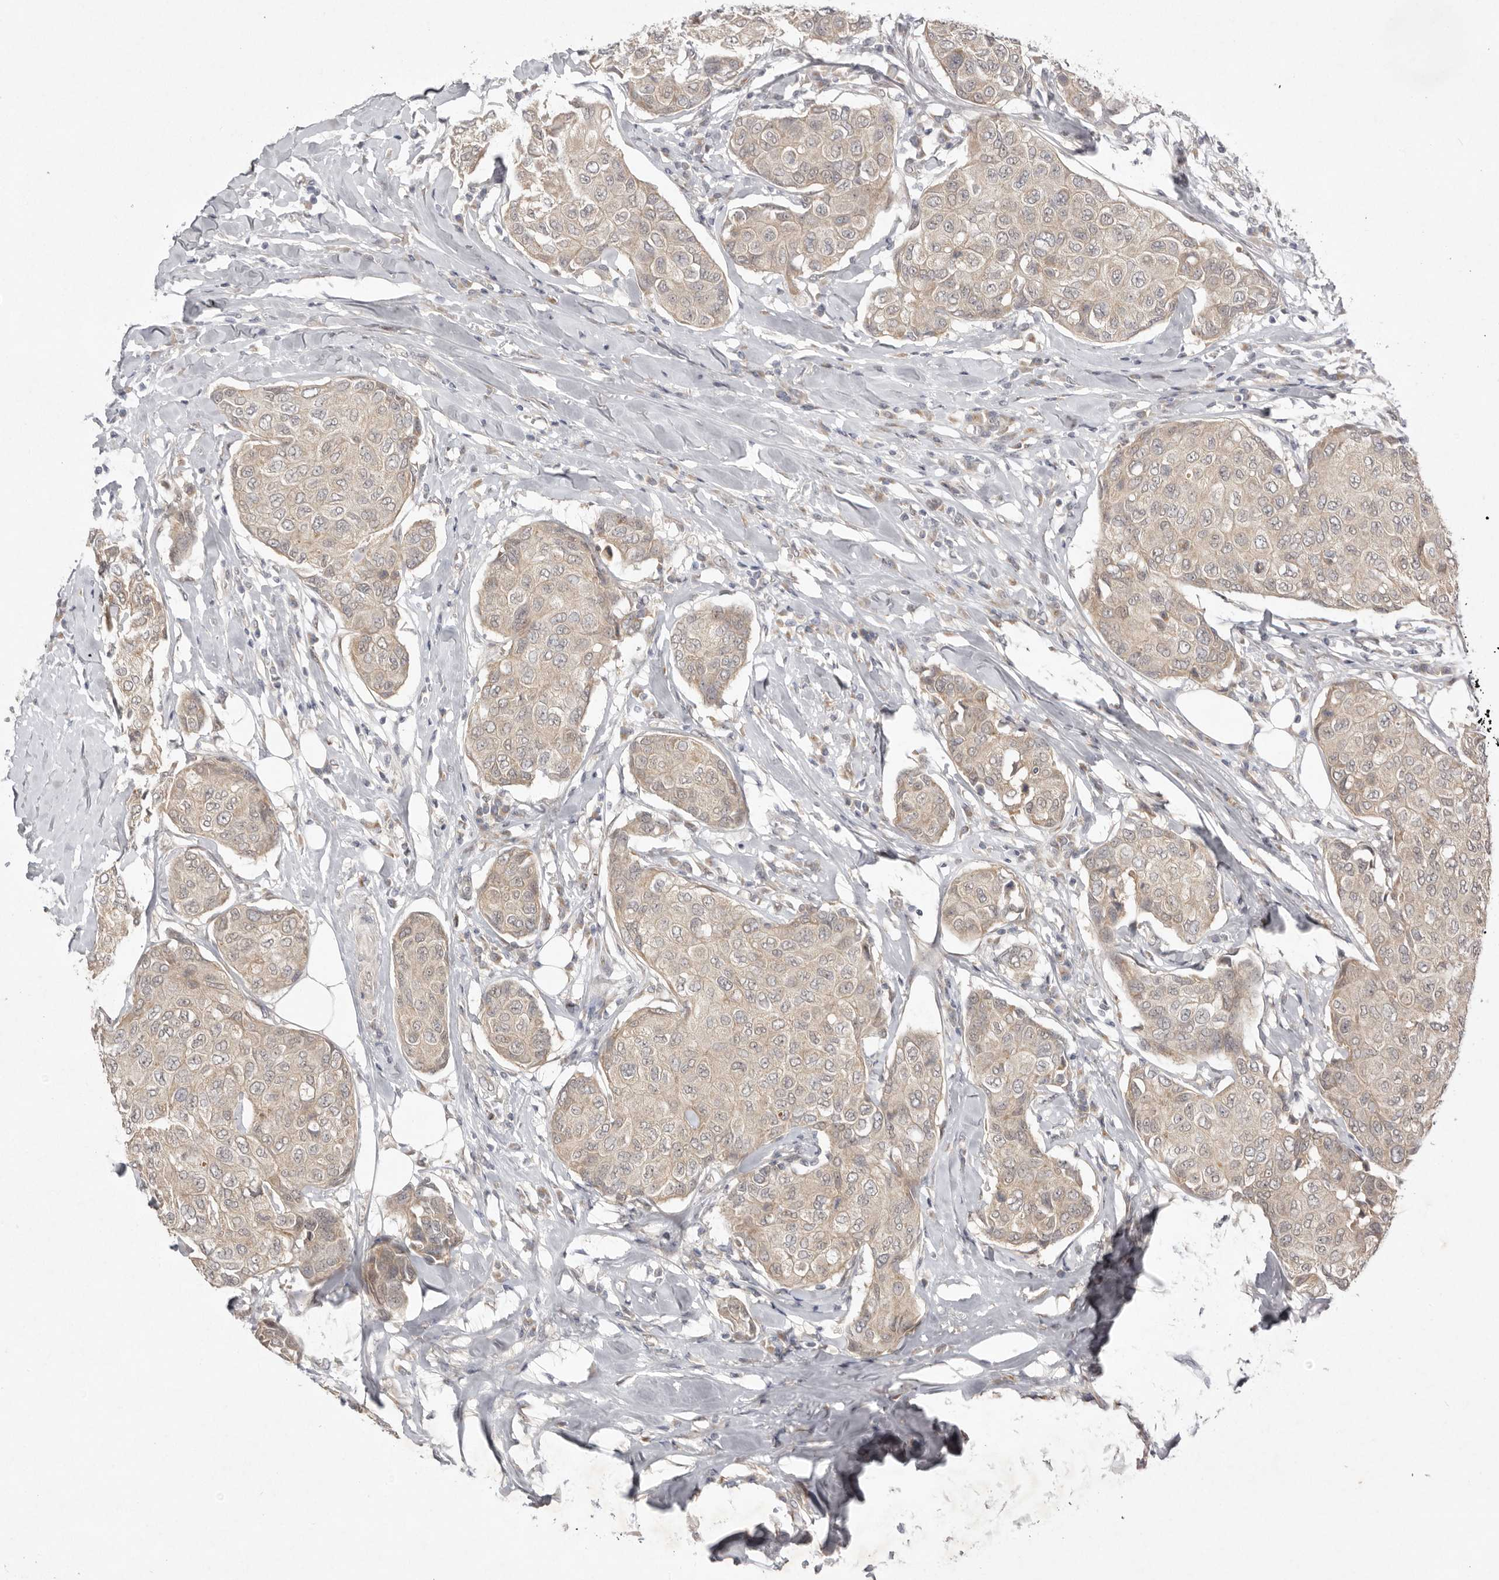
{"staining": {"intensity": "weak", "quantity": ">75%", "location": "cytoplasmic/membranous"}, "tissue": "breast cancer", "cell_type": "Tumor cells", "image_type": "cancer", "snomed": [{"axis": "morphology", "description": "Duct carcinoma"}, {"axis": "topography", "description": "Breast"}], "caption": "Invasive ductal carcinoma (breast) stained for a protein (brown) demonstrates weak cytoplasmic/membranous positive staining in about >75% of tumor cells.", "gene": "NSUN4", "patient": {"sex": "female", "age": 80}}